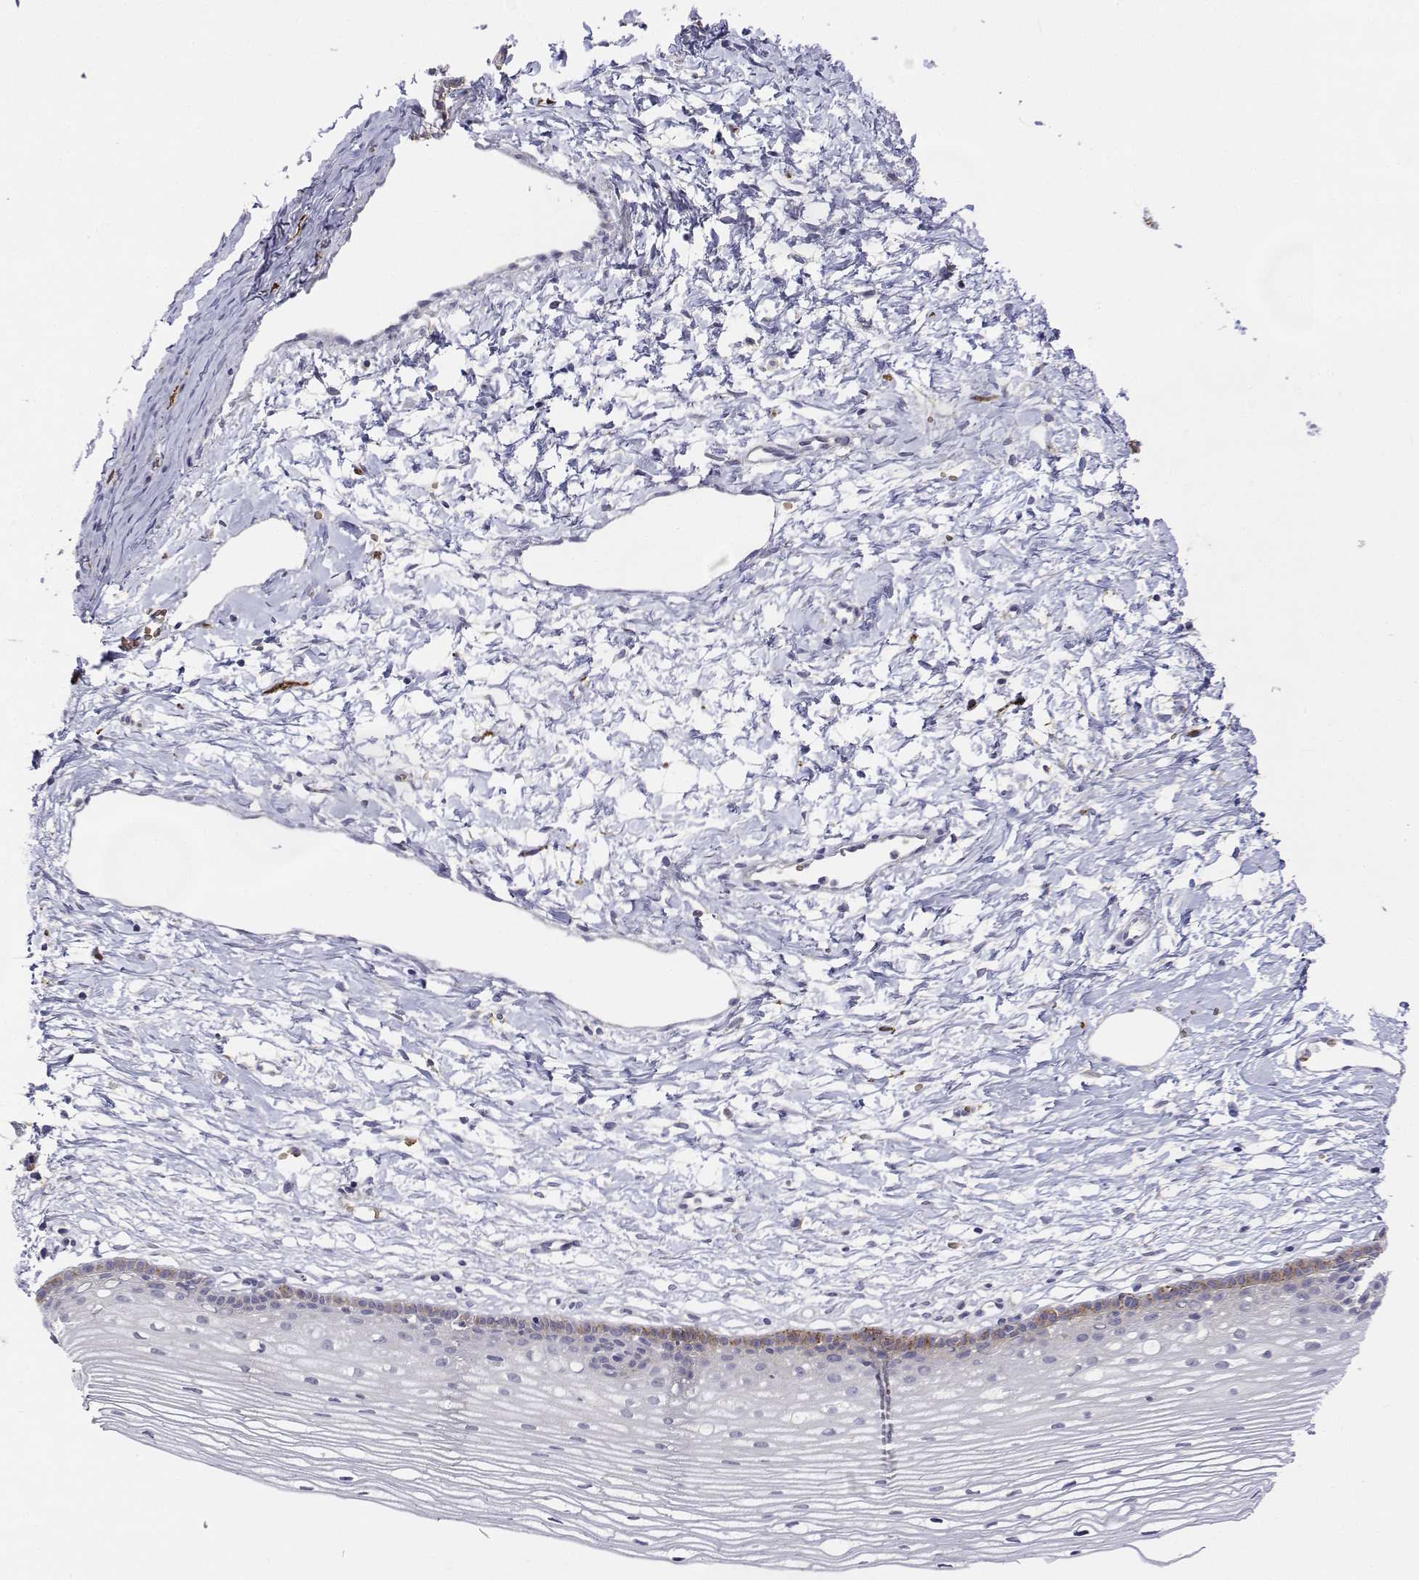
{"staining": {"intensity": "negative", "quantity": "none", "location": "none"}, "tissue": "cervix", "cell_type": "Glandular cells", "image_type": "normal", "snomed": [{"axis": "morphology", "description": "Normal tissue, NOS"}, {"axis": "topography", "description": "Cervix"}], "caption": "Cervix was stained to show a protein in brown. There is no significant positivity in glandular cells.", "gene": "CADM1", "patient": {"sex": "female", "age": 40}}